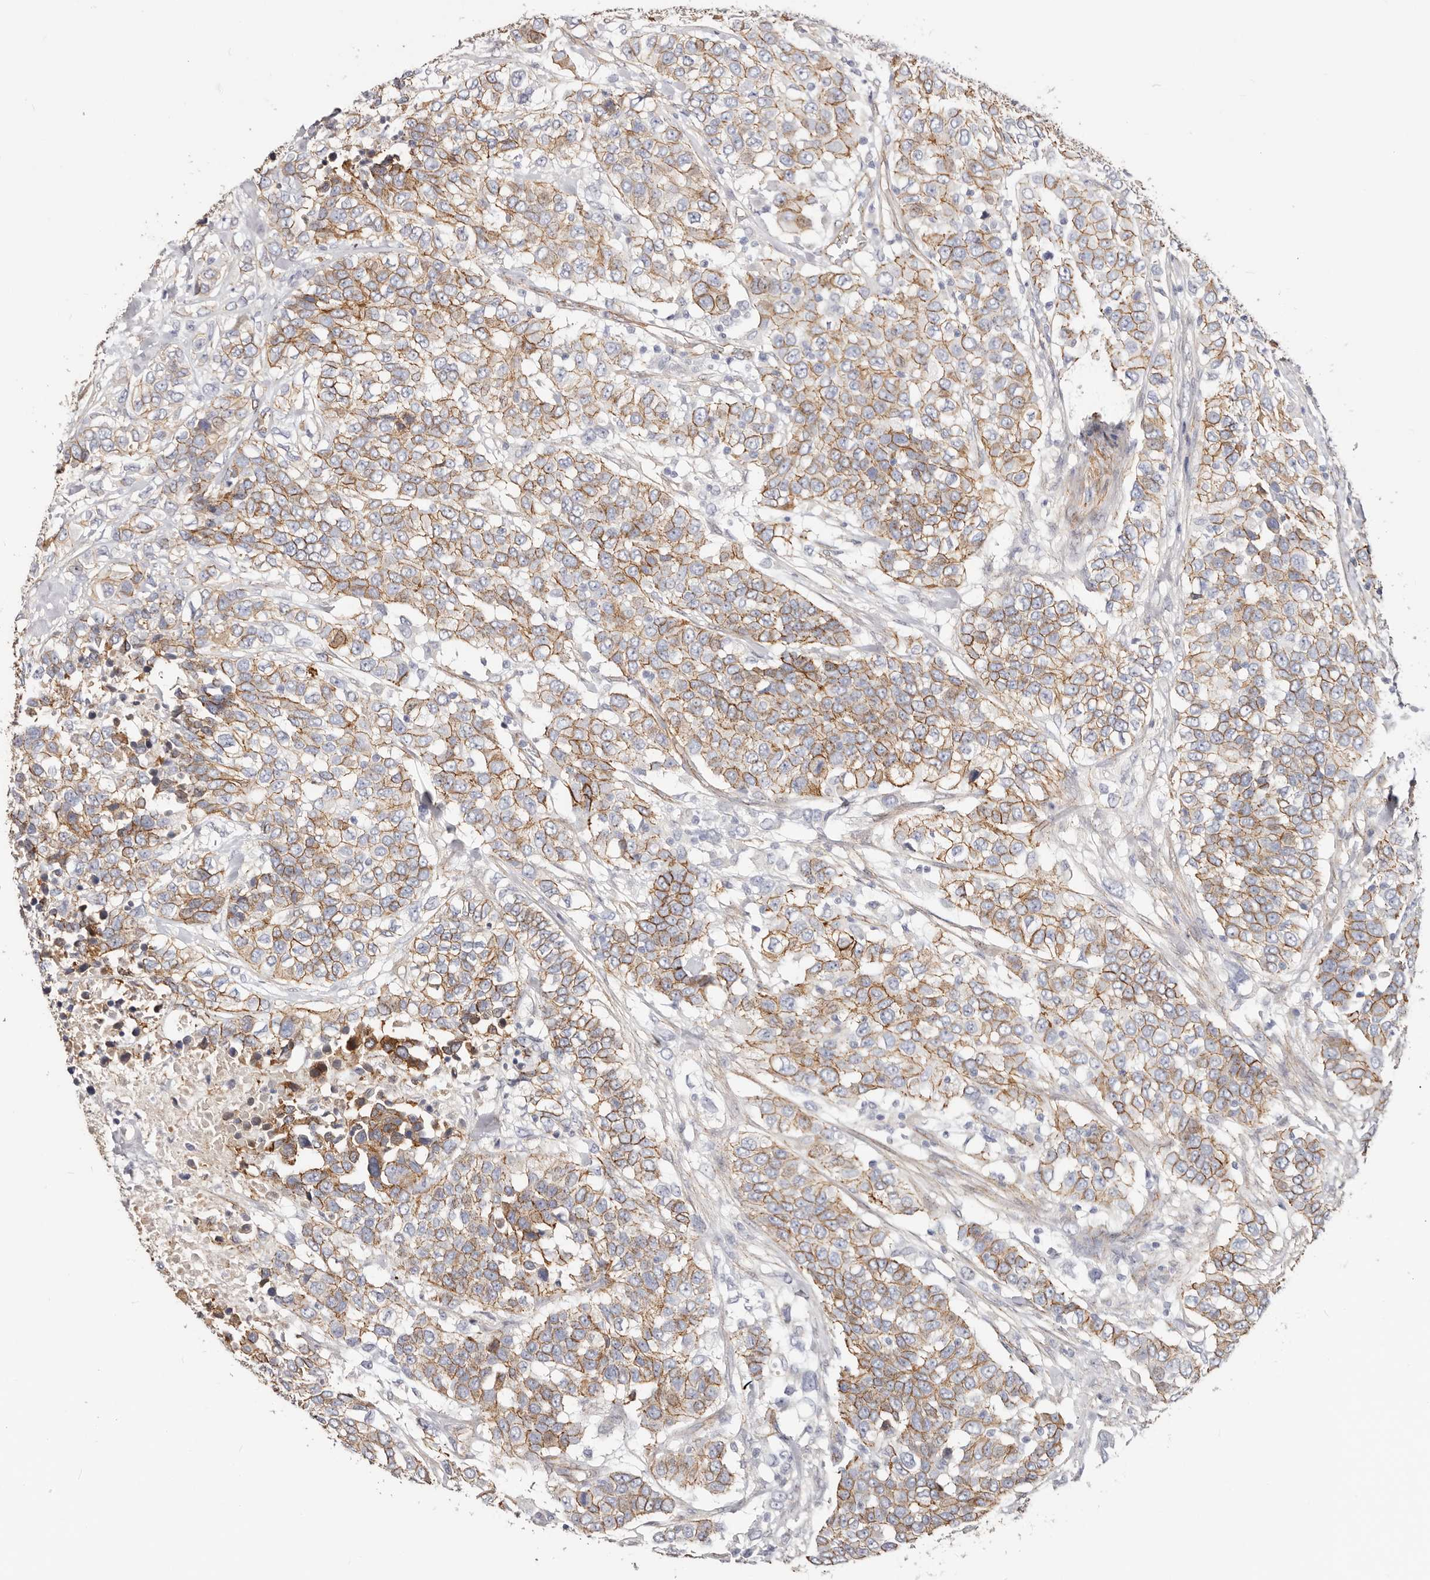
{"staining": {"intensity": "strong", "quantity": ">75%", "location": "cytoplasmic/membranous"}, "tissue": "urothelial cancer", "cell_type": "Tumor cells", "image_type": "cancer", "snomed": [{"axis": "morphology", "description": "Urothelial carcinoma, High grade"}, {"axis": "topography", "description": "Urinary bladder"}], "caption": "High-magnification brightfield microscopy of high-grade urothelial carcinoma stained with DAB (brown) and counterstained with hematoxylin (blue). tumor cells exhibit strong cytoplasmic/membranous positivity is present in about>75% of cells.", "gene": "CTNNB1", "patient": {"sex": "female", "age": 80}}